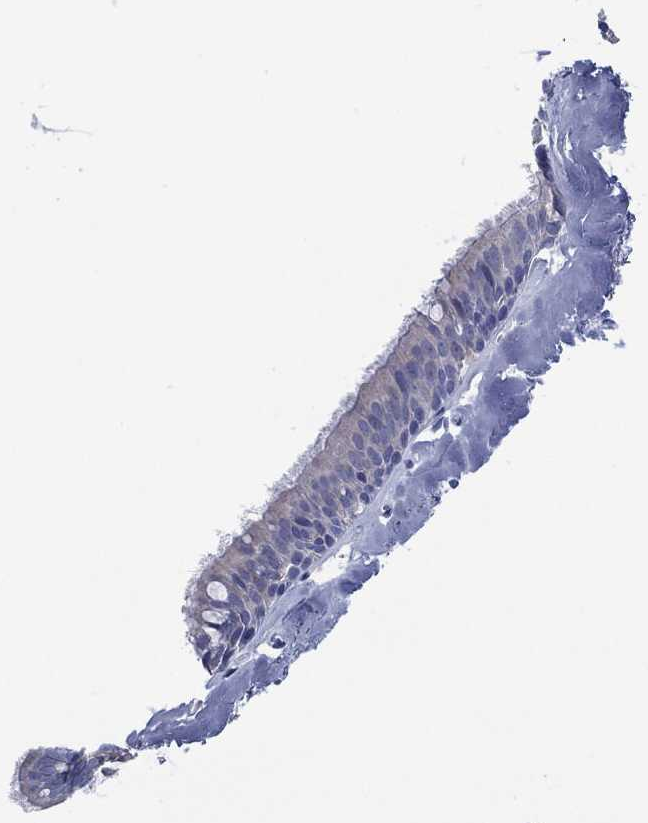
{"staining": {"intensity": "negative", "quantity": "none", "location": "none"}, "tissue": "bronchus", "cell_type": "Respiratory epithelial cells", "image_type": "normal", "snomed": [{"axis": "morphology", "description": "Normal tissue, NOS"}, {"axis": "morphology", "description": "Squamous cell carcinoma, NOS"}, {"axis": "topography", "description": "Cartilage tissue"}, {"axis": "topography", "description": "Bronchus"}], "caption": "DAB immunohistochemical staining of benign human bronchus displays no significant positivity in respiratory epithelial cells.", "gene": "TOMM20L", "patient": {"sex": "male", "age": 72}}